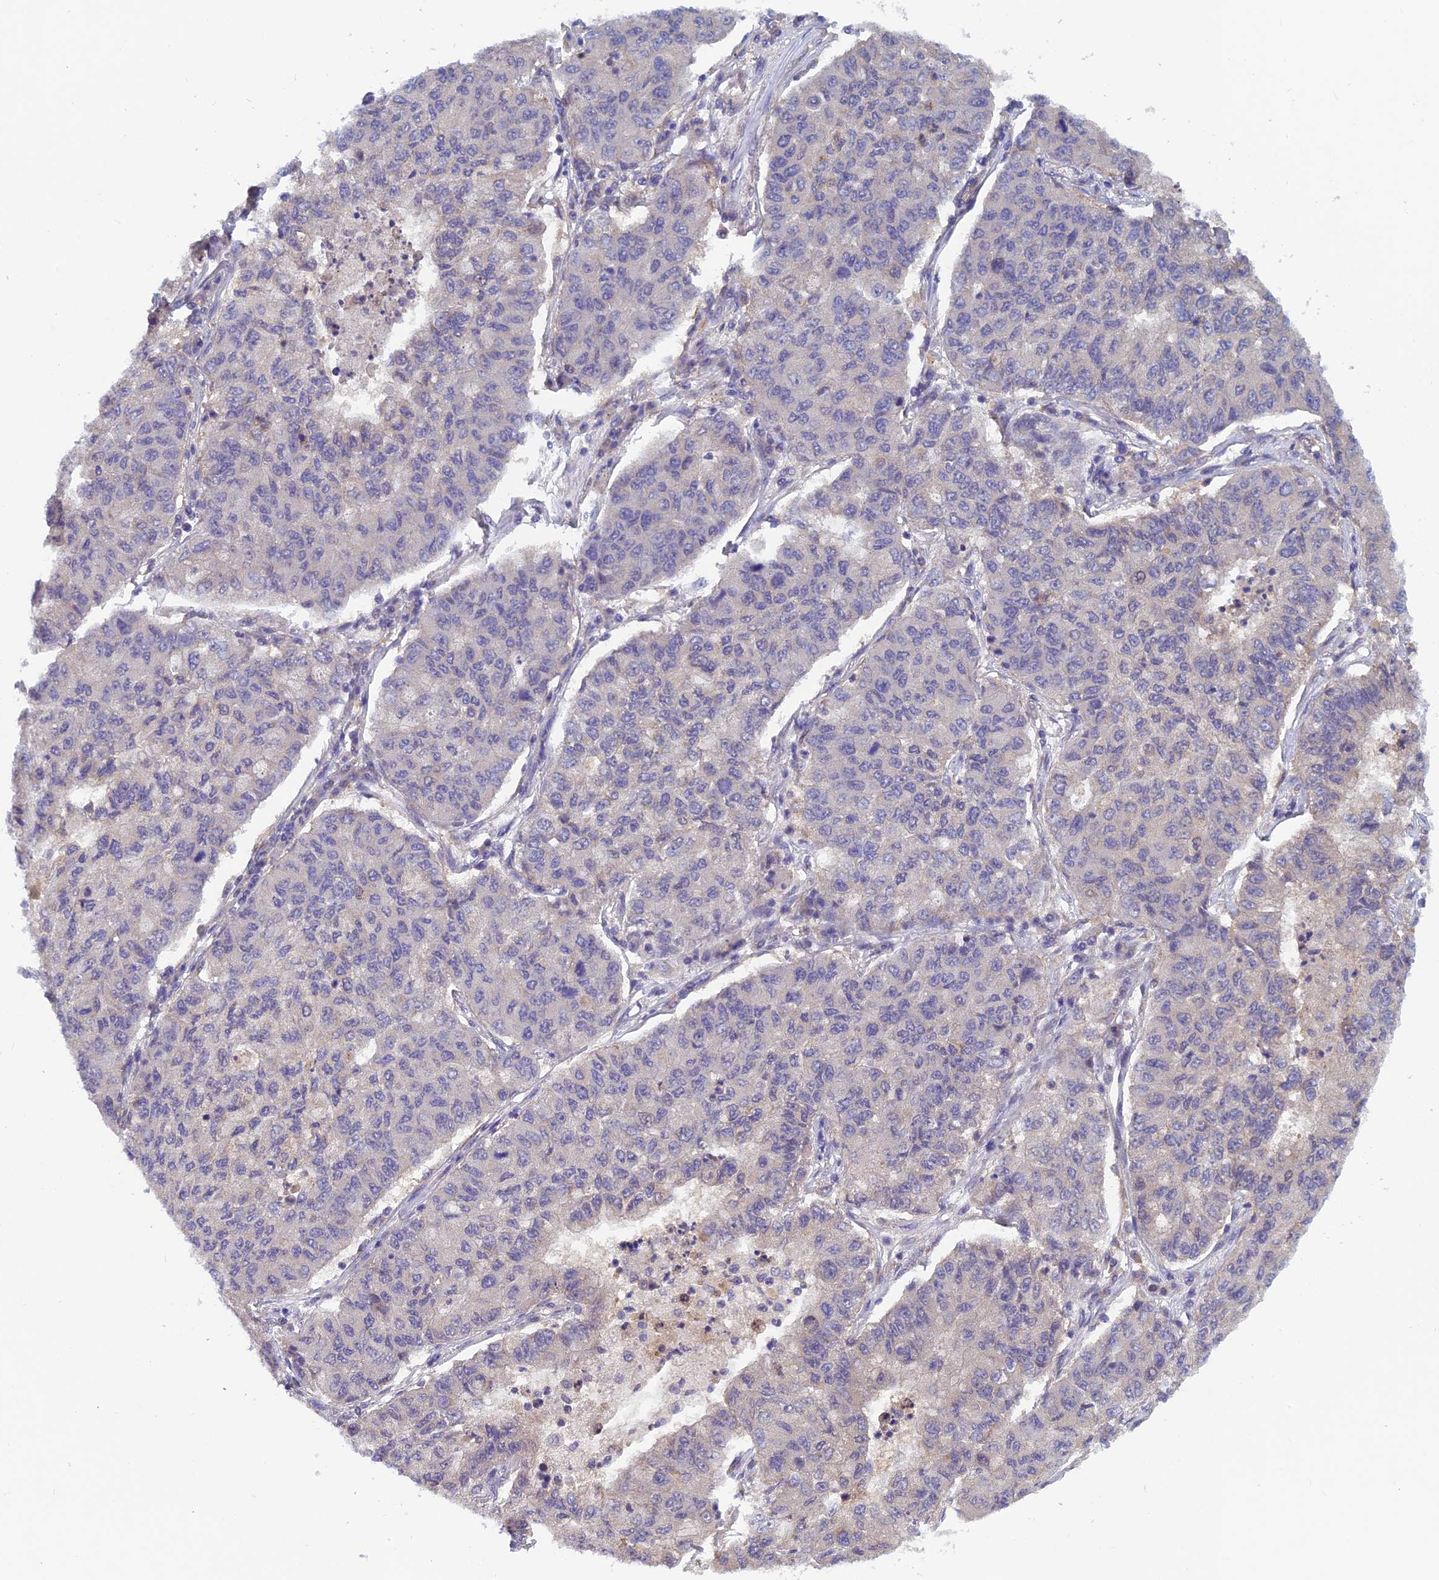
{"staining": {"intensity": "negative", "quantity": "none", "location": "none"}, "tissue": "lung cancer", "cell_type": "Tumor cells", "image_type": "cancer", "snomed": [{"axis": "morphology", "description": "Squamous cell carcinoma, NOS"}, {"axis": "topography", "description": "Lung"}], "caption": "Immunohistochemistry of squamous cell carcinoma (lung) reveals no positivity in tumor cells.", "gene": "HECA", "patient": {"sex": "male", "age": 74}}